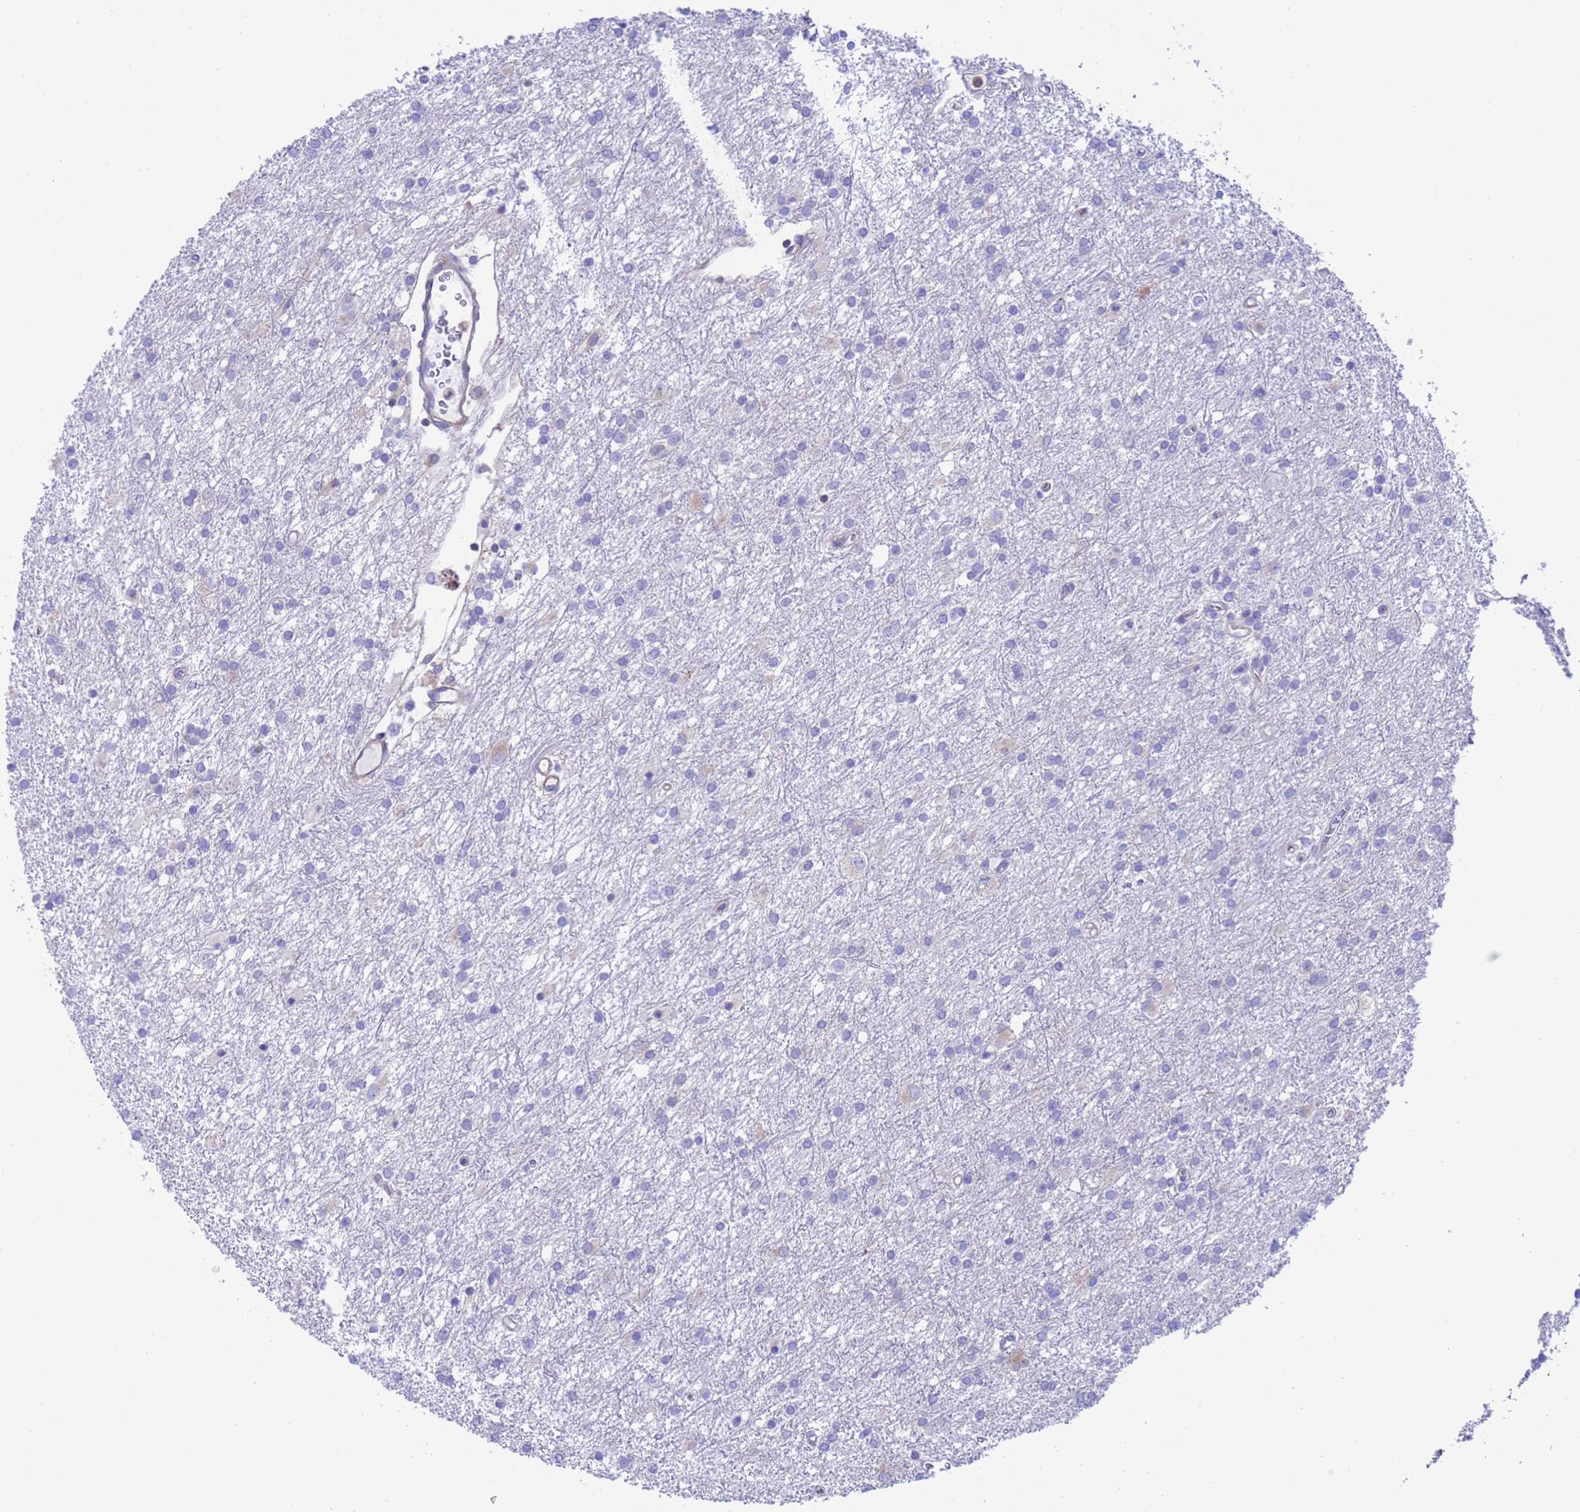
{"staining": {"intensity": "negative", "quantity": "none", "location": "none"}, "tissue": "glioma", "cell_type": "Tumor cells", "image_type": "cancer", "snomed": [{"axis": "morphology", "description": "Glioma, malignant, High grade"}, {"axis": "topography", "description": "Brain"}], "caption": "The immunohistochemistry histopathology image has no significant positivity in tumor cells of glioma tissue.", "gene": "C6orf47", "patient": {"sex": "female", "age": 50}}